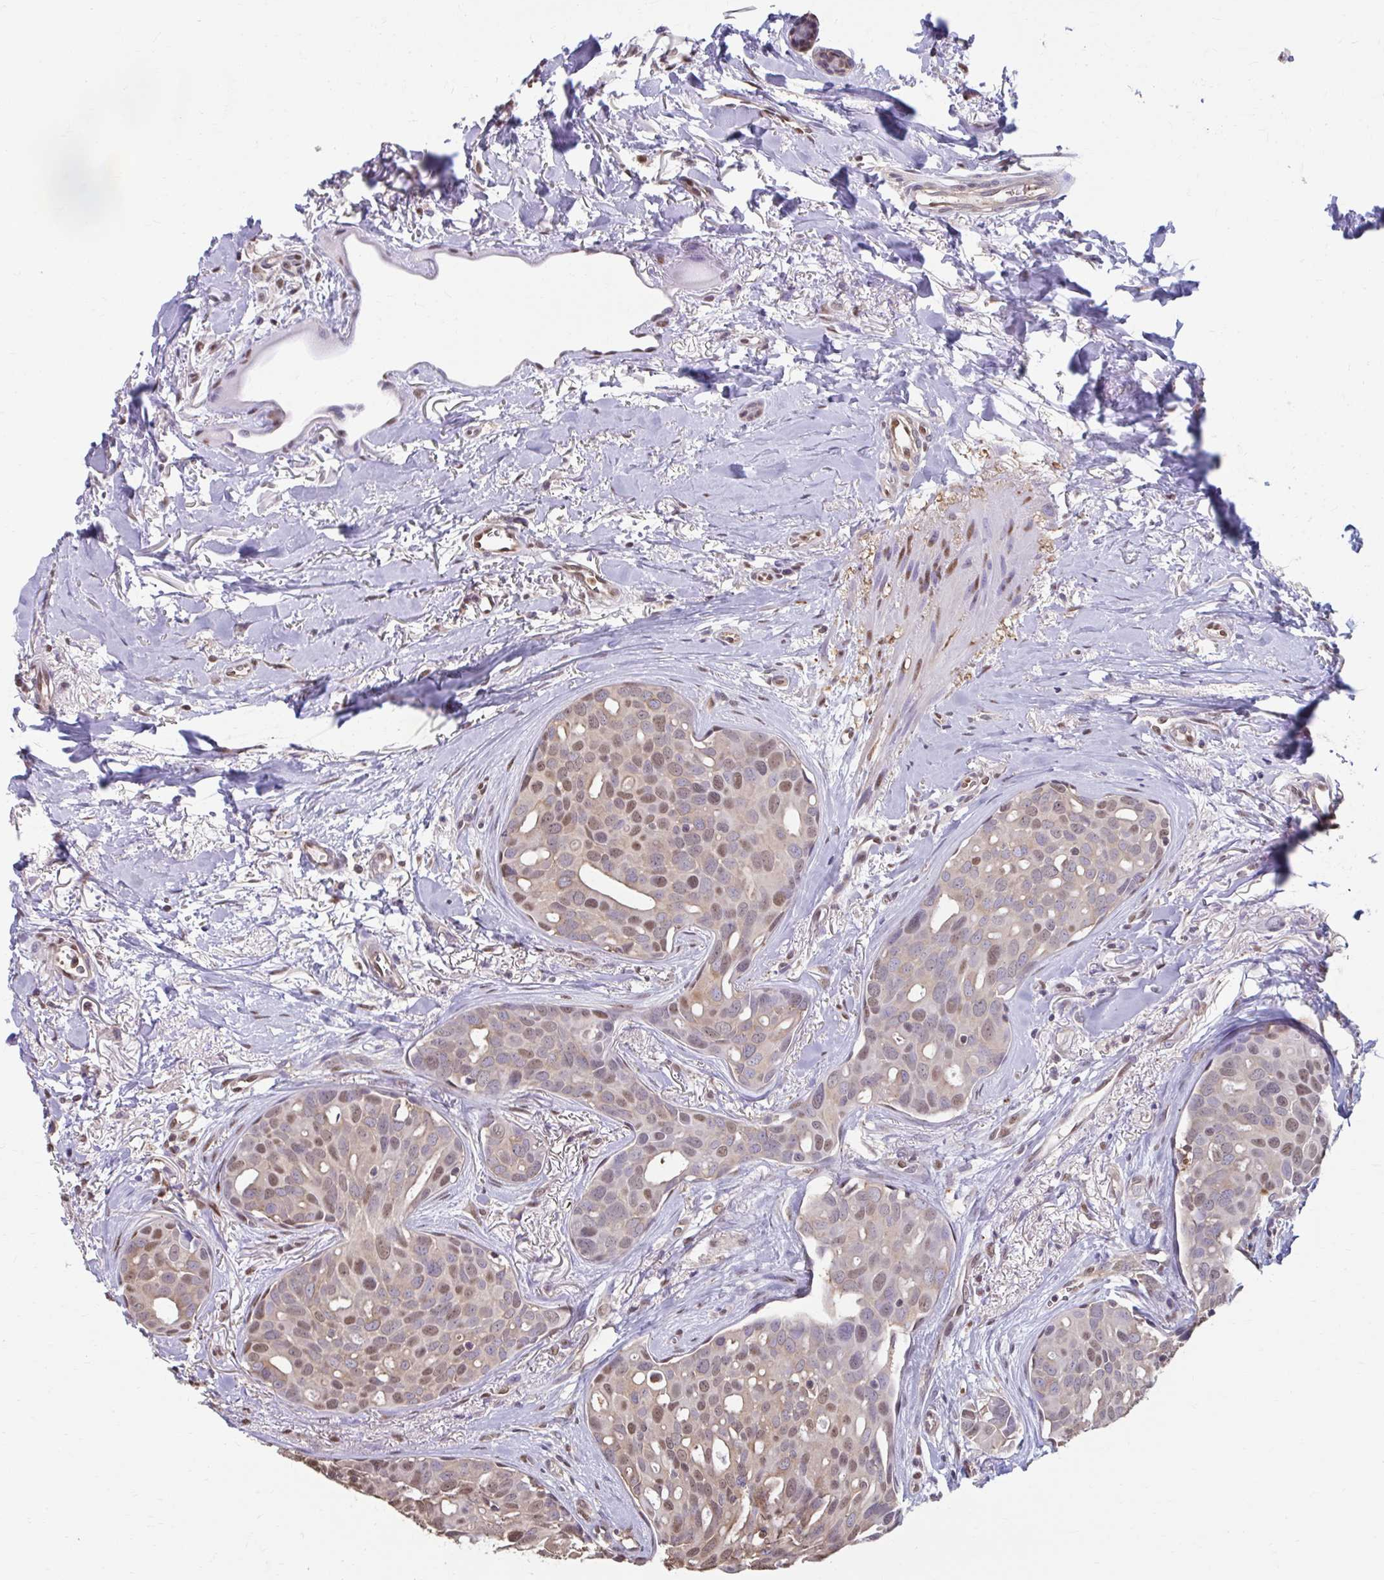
{"staining": {"intensity": "moderate", "quantity": ">75%", "location": "nuclear"}, "tissue": "breast cancer", "cell_type": "Tumor cells", "image_type": "cancer", "snomed": [{"axis": "morphology", "description": "Duct carcinoma"}, {"axis": "topography", "description": "Breast"}], "caption": "This is a photomicrograph of immunohistochemistry (IHC) staining of infiltrating ductal carcinoma (breast), which shows moderate expression in the nuclear of tumor cells.", "gene": "ING4", "patient": {"sex": "female", "age": 54}}